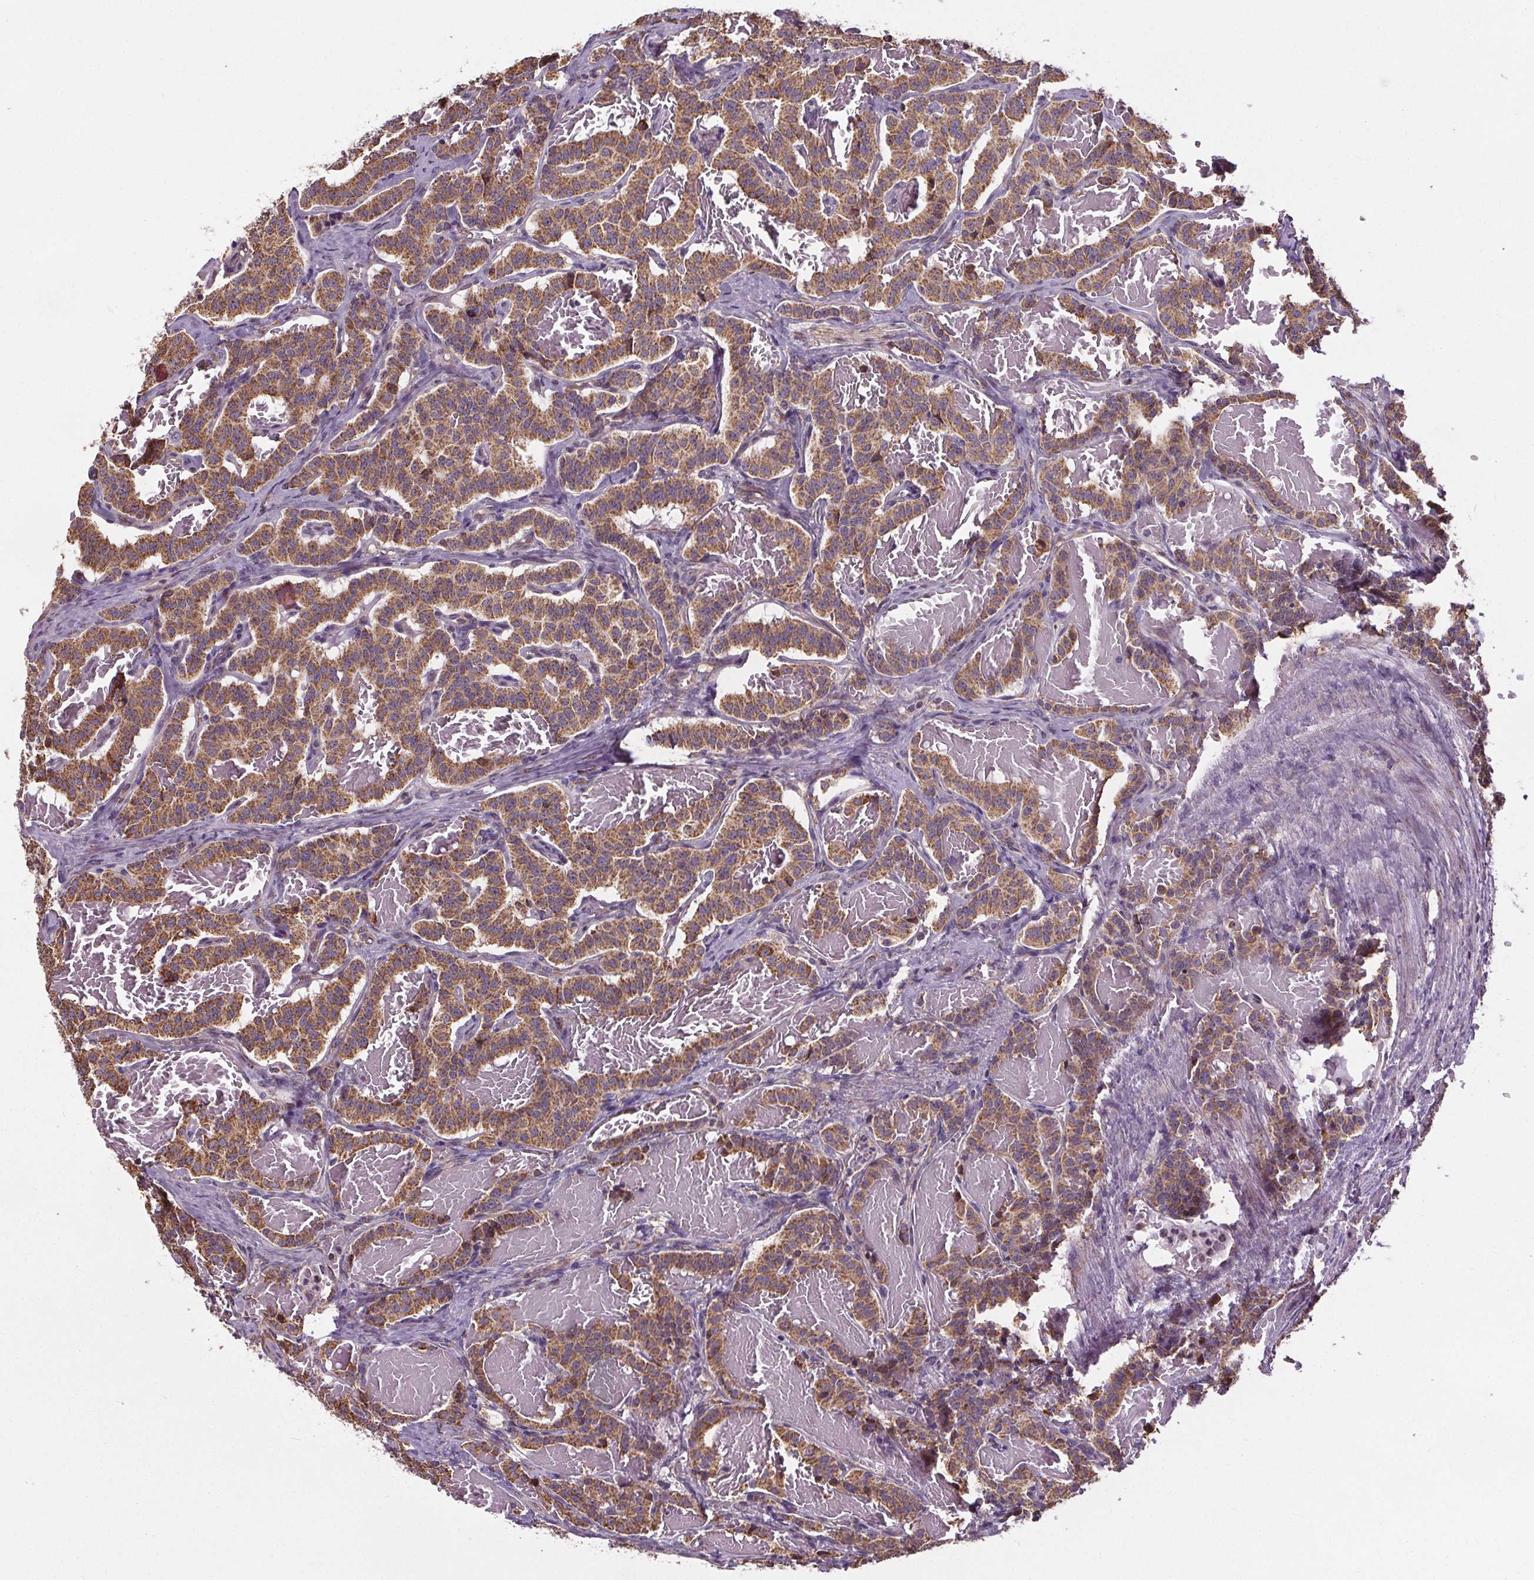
{"staining": {"intensity": "moderate", "quantity": ">75%", "location": "cytoplasmic/membranous"}, "tissue": "carcinoid", "cell_type": "Tumor cells", "image_type": "cancer", "snomed": [{"axis": "morphology", "description": "Carcinoid, malignant, NOS"}, {"axis": "topography", "description": "Lung"}], "caption": "Immunohistochemical staining of human carcinoid displays moderate cytoplasmic/membranous protein positivity in about >75% of tumor cells.", "gene": "ZNF548", "patient": {"sex": "female", "age": 46}}